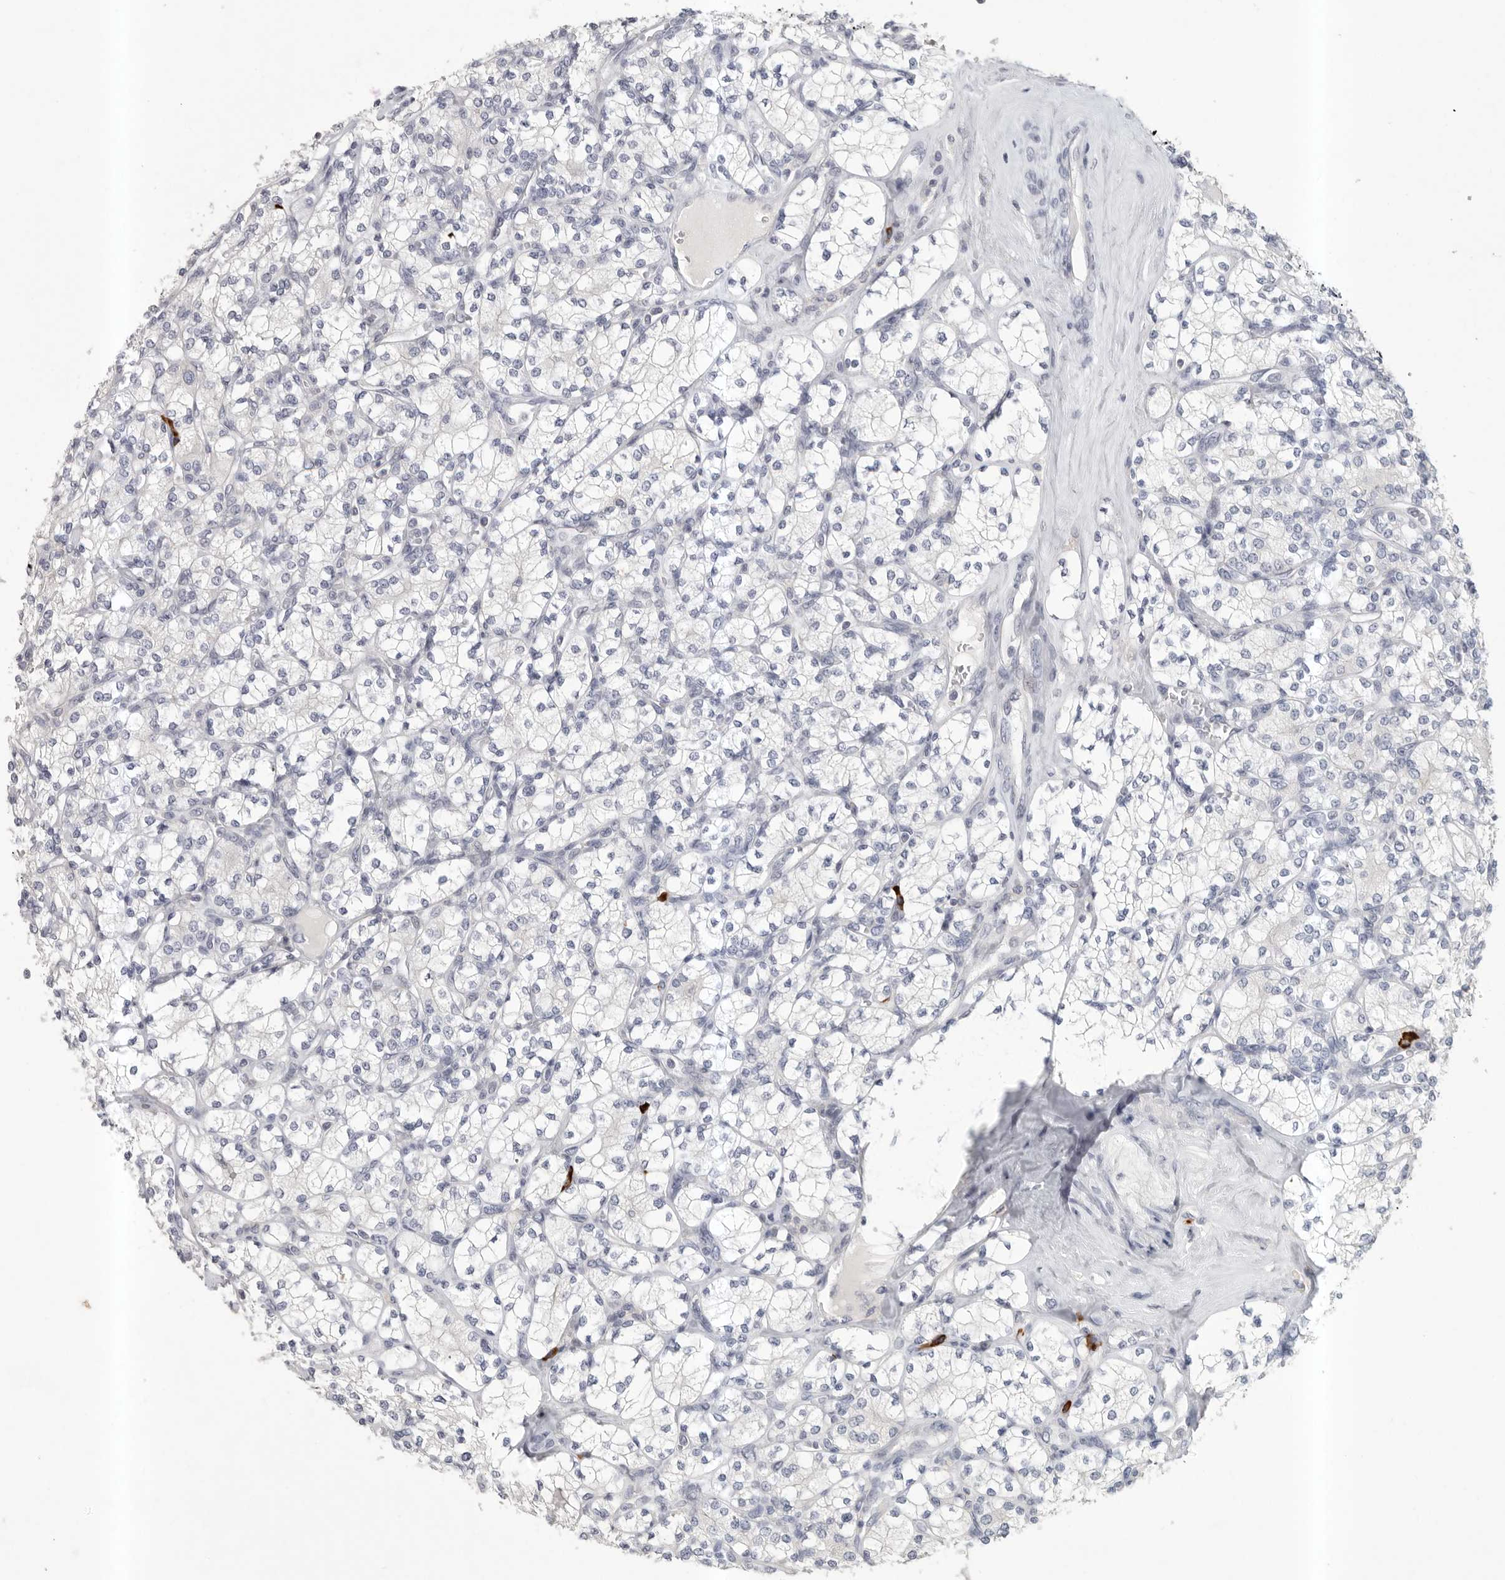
{"staining": {"intensity": "negative", "quantity": "none", "location": "none"}, "tissue": "renal cancer", "cell_type": "Tumor cells", "image_type": "cancer", "snomed": [{"axis": "morphology", "description": "Adenocarcinoma, NOS"}, {"axis": "topography", "description": "Kidney"}], "caption": "An image of renal adenocarcinoma stained for a protein shows no brown staining in tumor cells.", "gene": "TMEM69", "patient": {"sex": "male", "age": 77}}